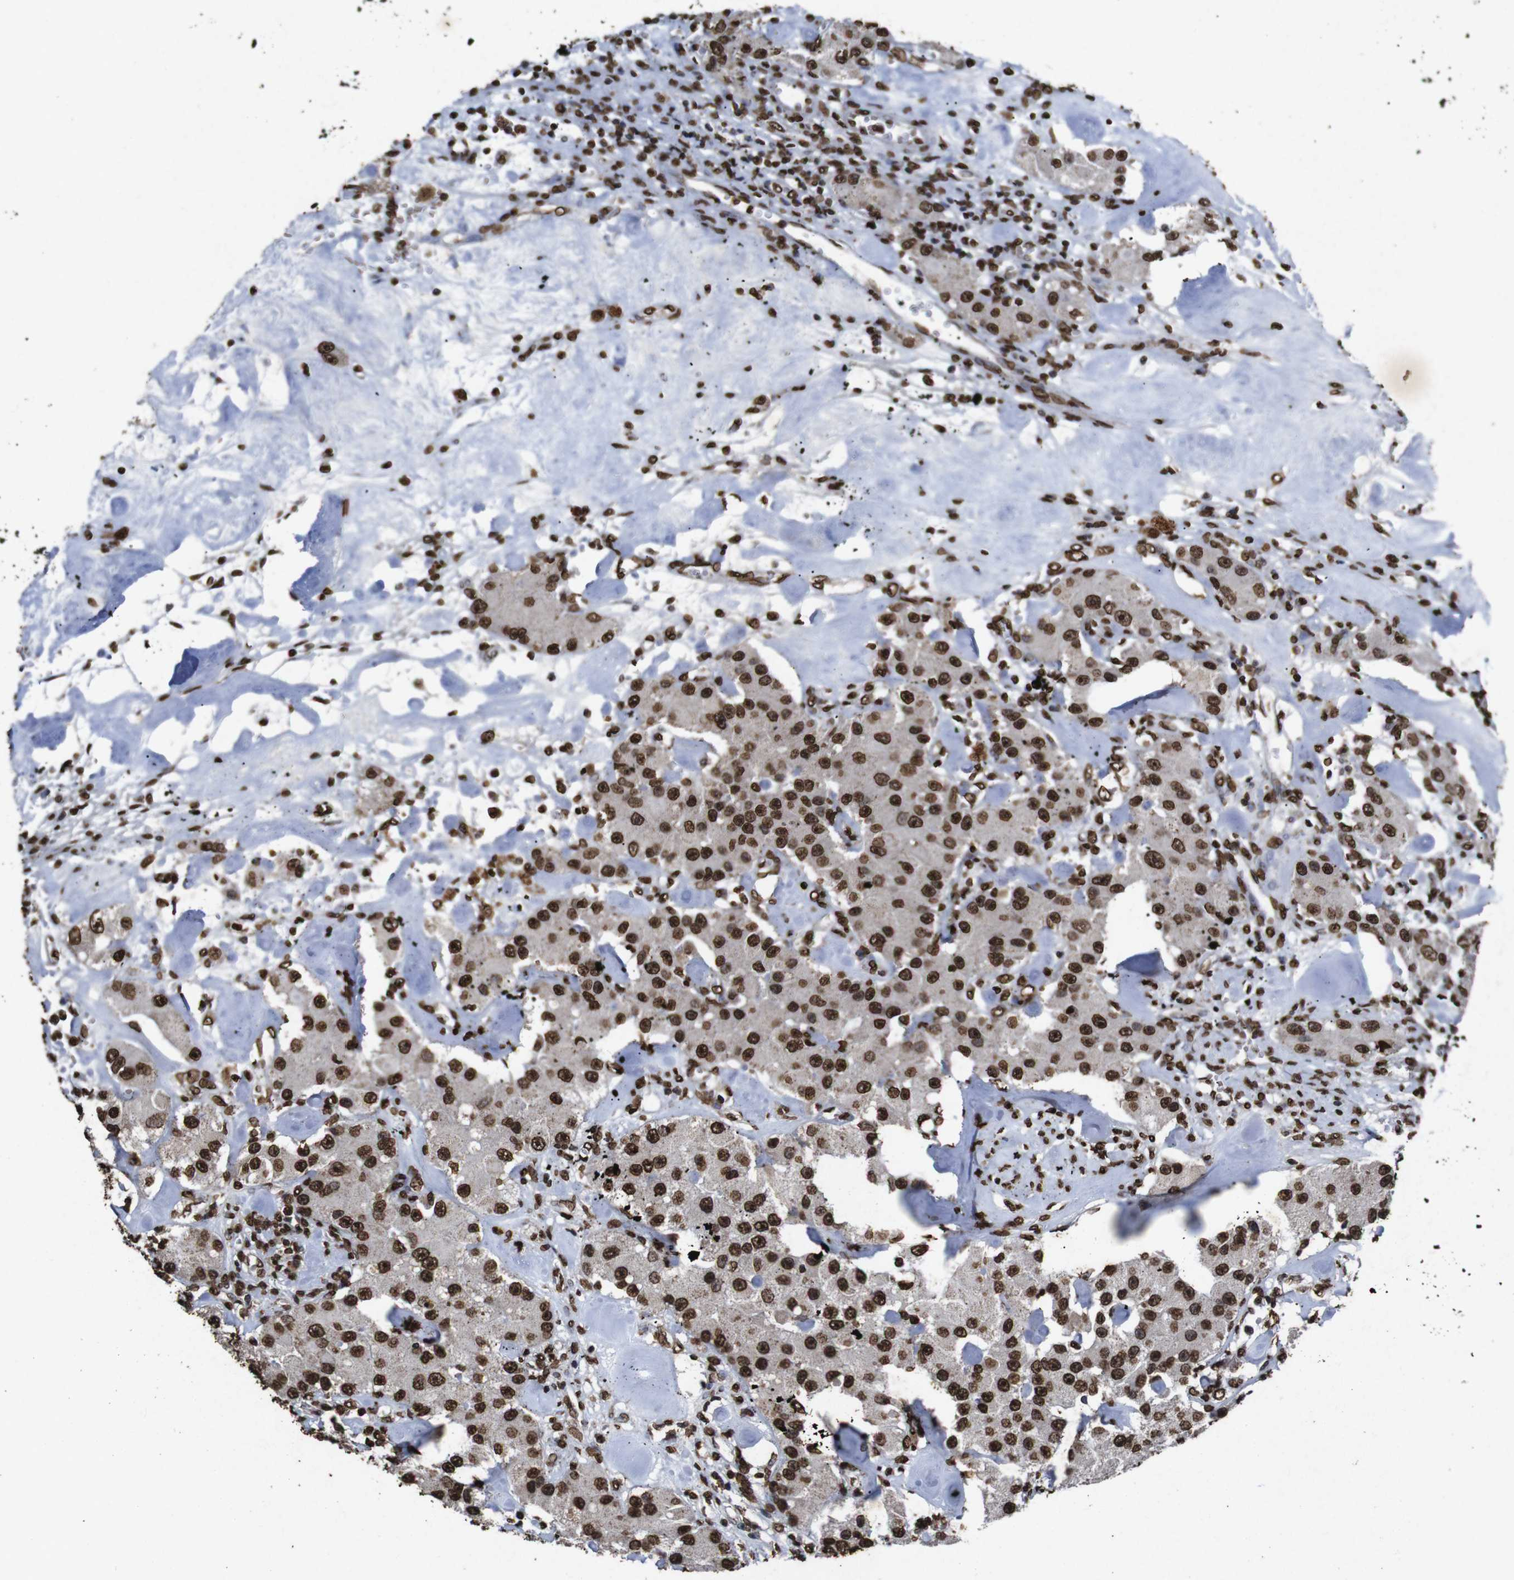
{"staining": {"intensity": "strong", "quantity": ">75%", "location": "nuclear"}, "tissue": "carcinoid", "cell_type": "Tumor cells", "image_type": "cancer", "snomed": [{"axis": "morphology", "description": "Carcinoid, malignant, NOS"}, {"axis": "topography", "description": "Pancreas"}], "caption": "Carcinoid was stained to show a protein in brown. There is high levels of strong nuclear expression in approximately >75% of tumor cells. Nuclei are stained in blue.", "gene": "MDM2", "patient": {"sex": "male", "age": 41}}